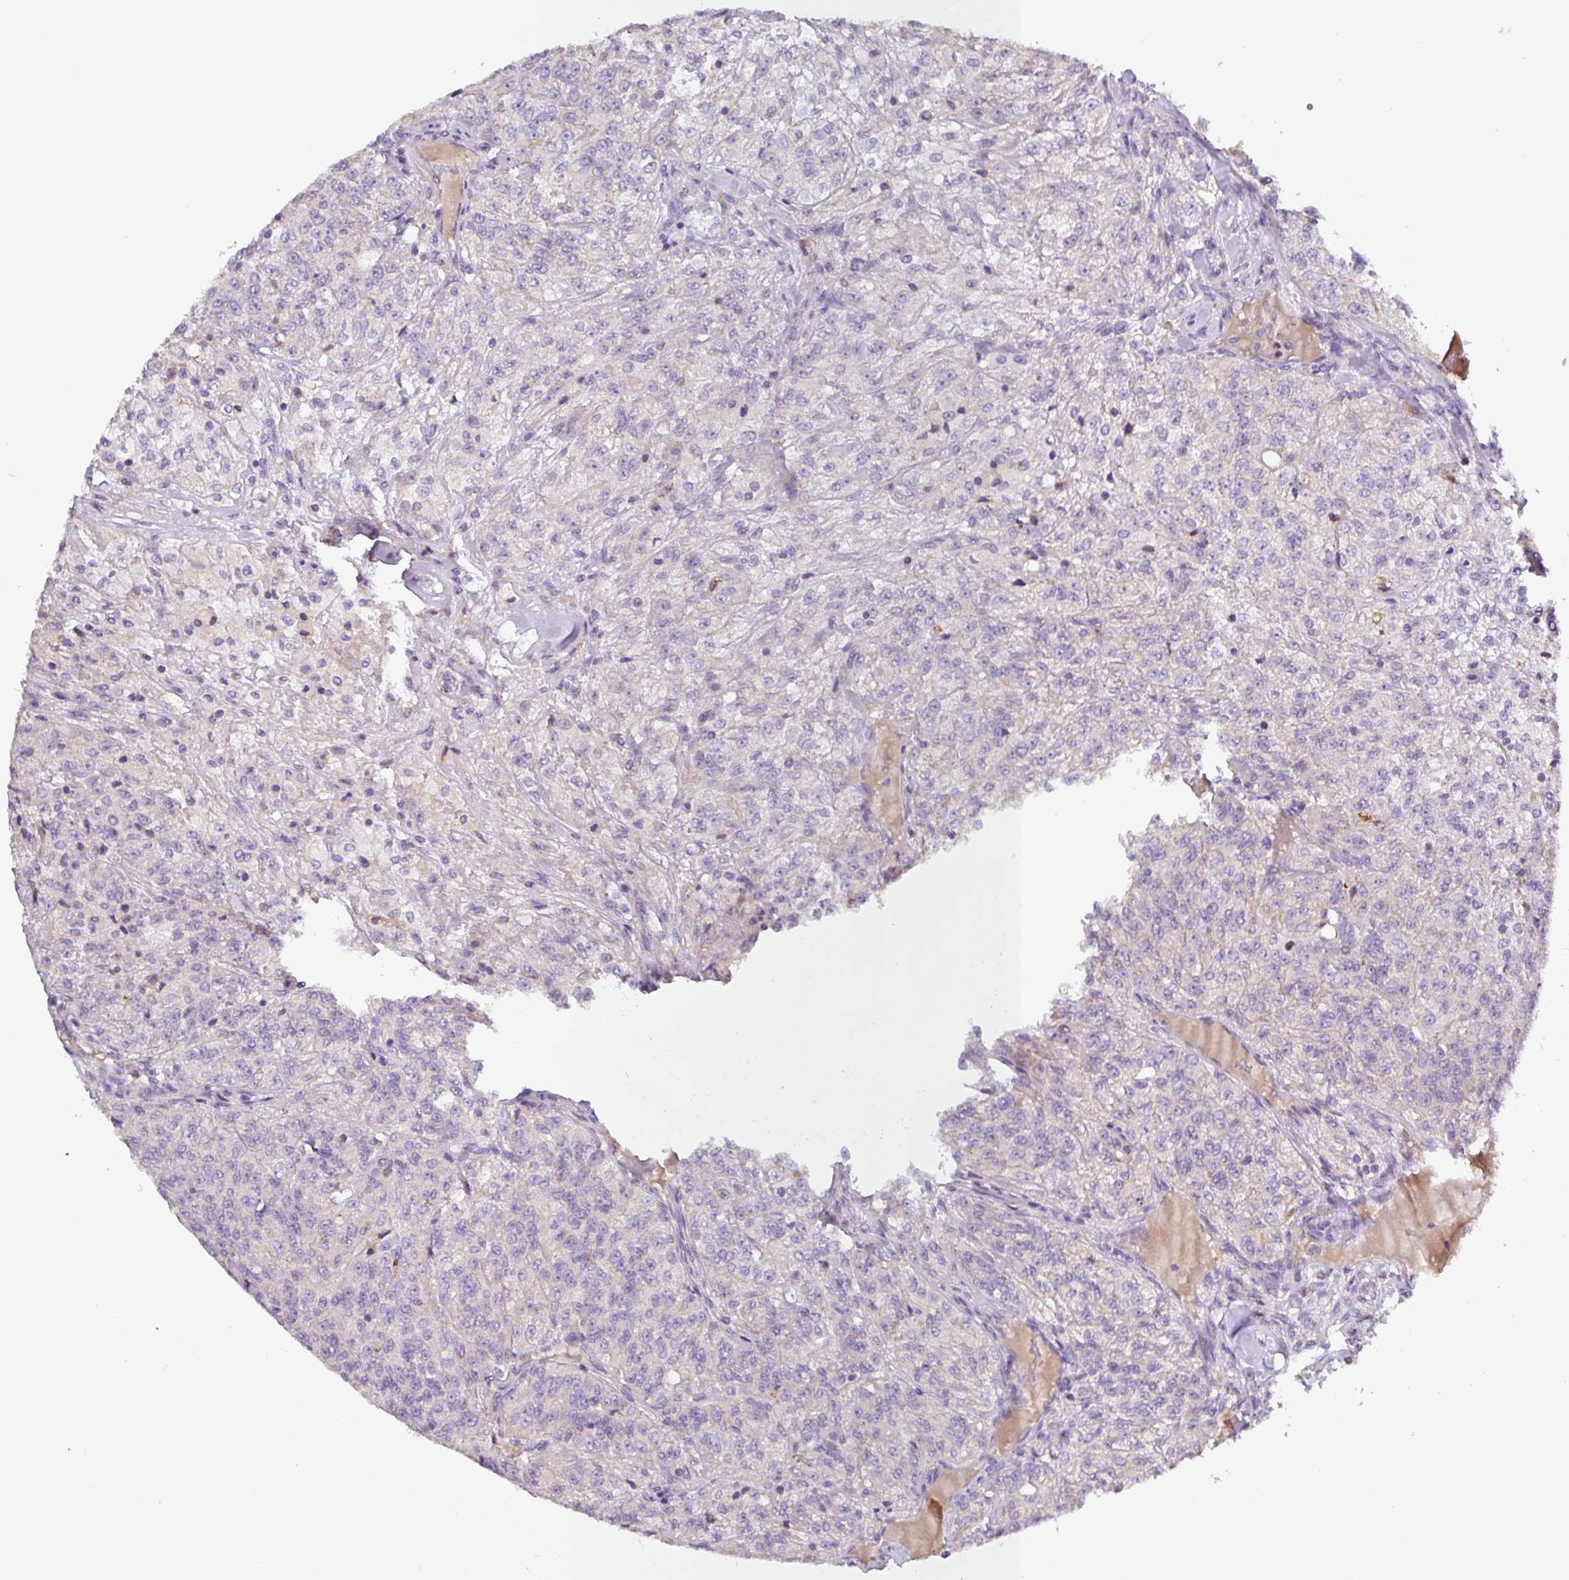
{"staining": {"intensity": "negative", "quantity": "none", "location": "none"}, "tissue": "renal cancer", "cell_type": "Tumor cells", "image_type": "cancer", "snomed": [{"axis": "morphology", "description": "Adenocarcinoma, NOS"}, {"axis": "topography", "description": "Kidney"}], "caption": "IHC of human renal adenocarcinoma demonstrates no staining in tumor cells.", "gene": "SFTPB", "patient": {"sex": "female", "age": 63}}